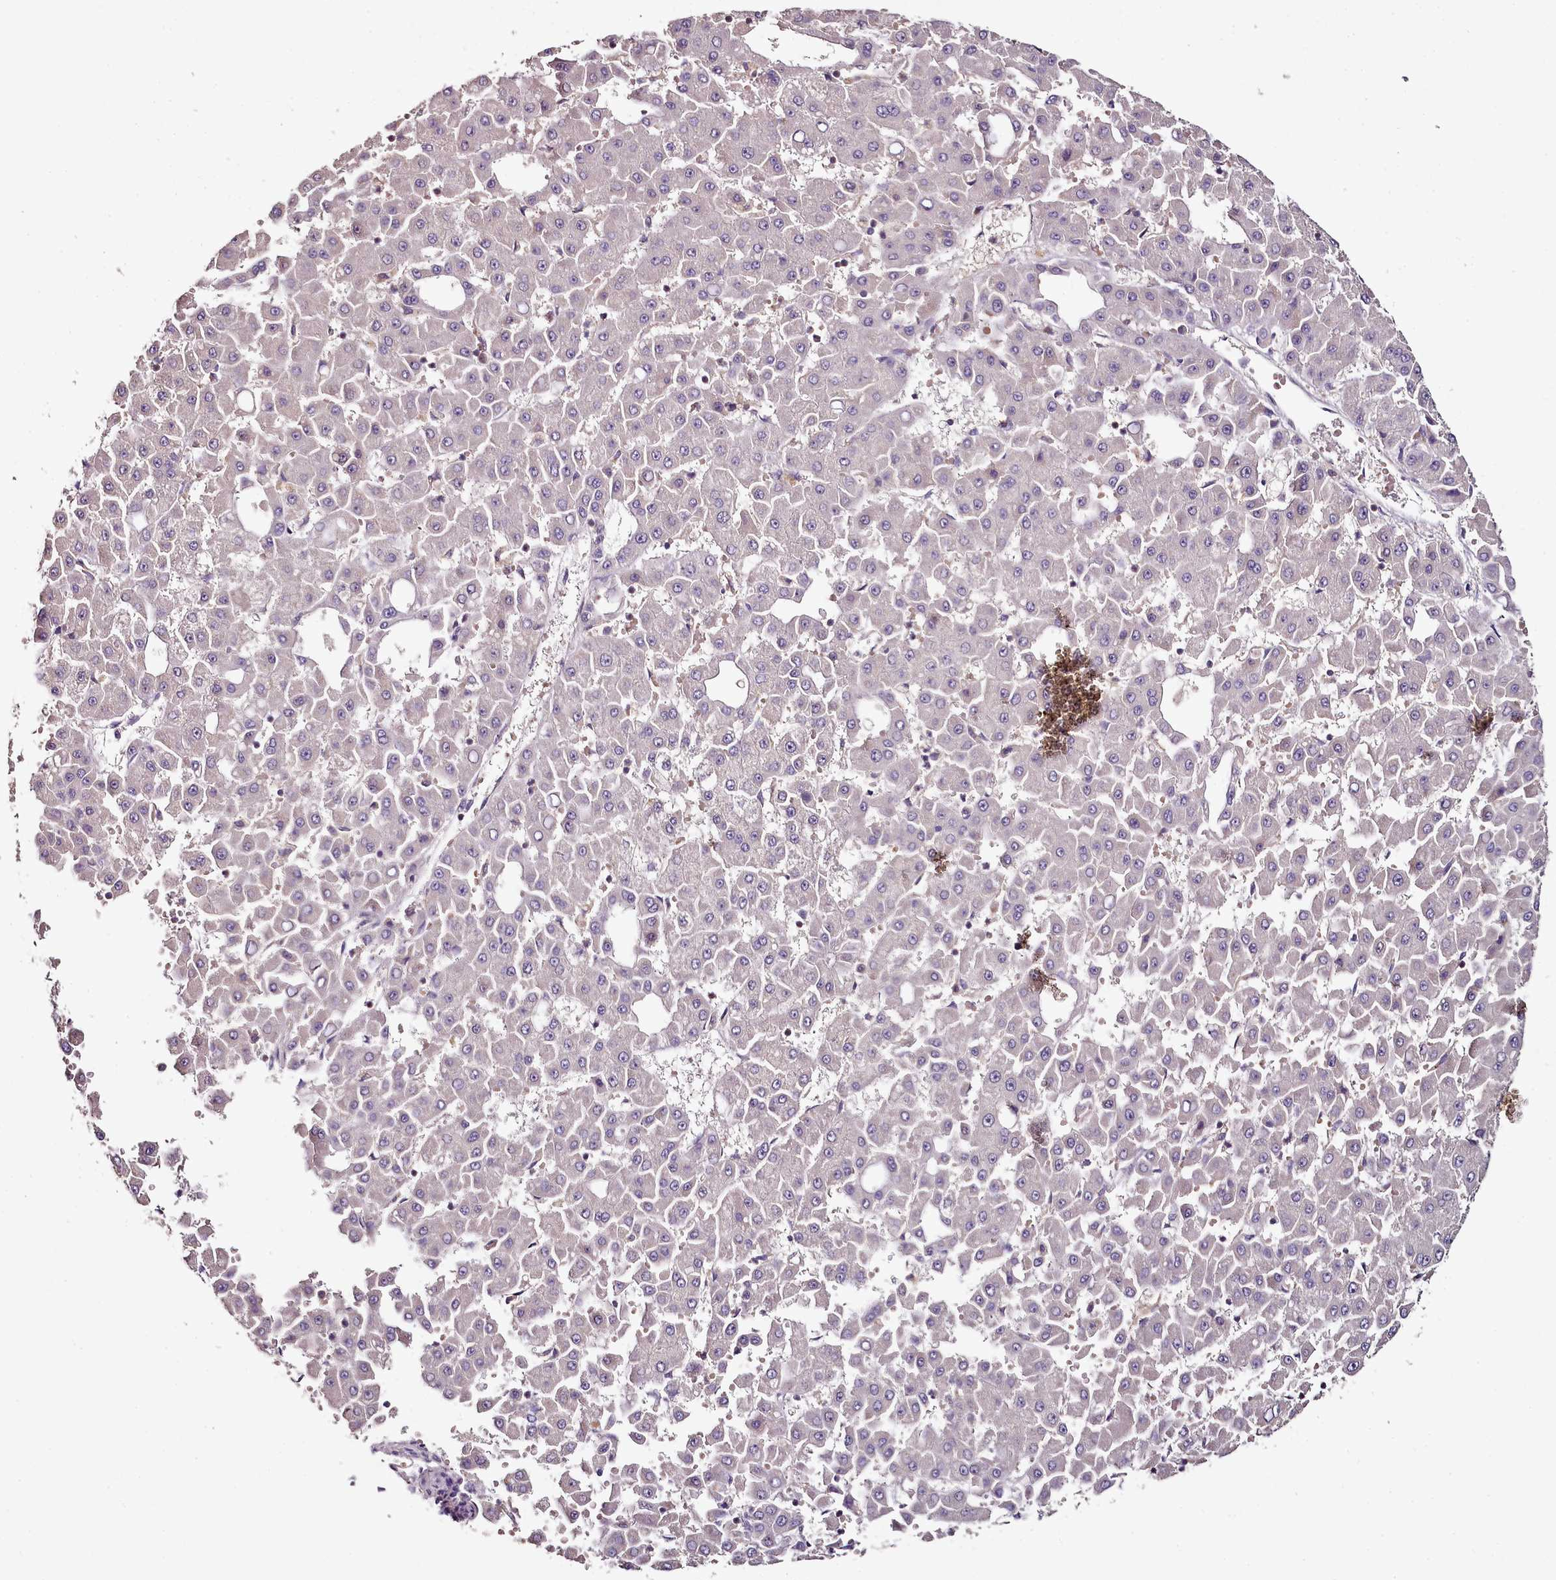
{"staining": {"intensity": "negative", "quantity": "none", "location": "none"}, "tissue": "liver cancer", "cell_type": "Tumor cells", "image_type": "cancer", "snomed": [{"axis": "morphology", "description": "Carcinoma, Hepatocellular, NOS"}, {"axis": "topography", "description": "Liver"}], "caption": "Tumor cells show no significant protein expression in liver hepatocellular carcinoma.", "gene": "ACSS1", "patient": {"sex": "male", "age": 47}}